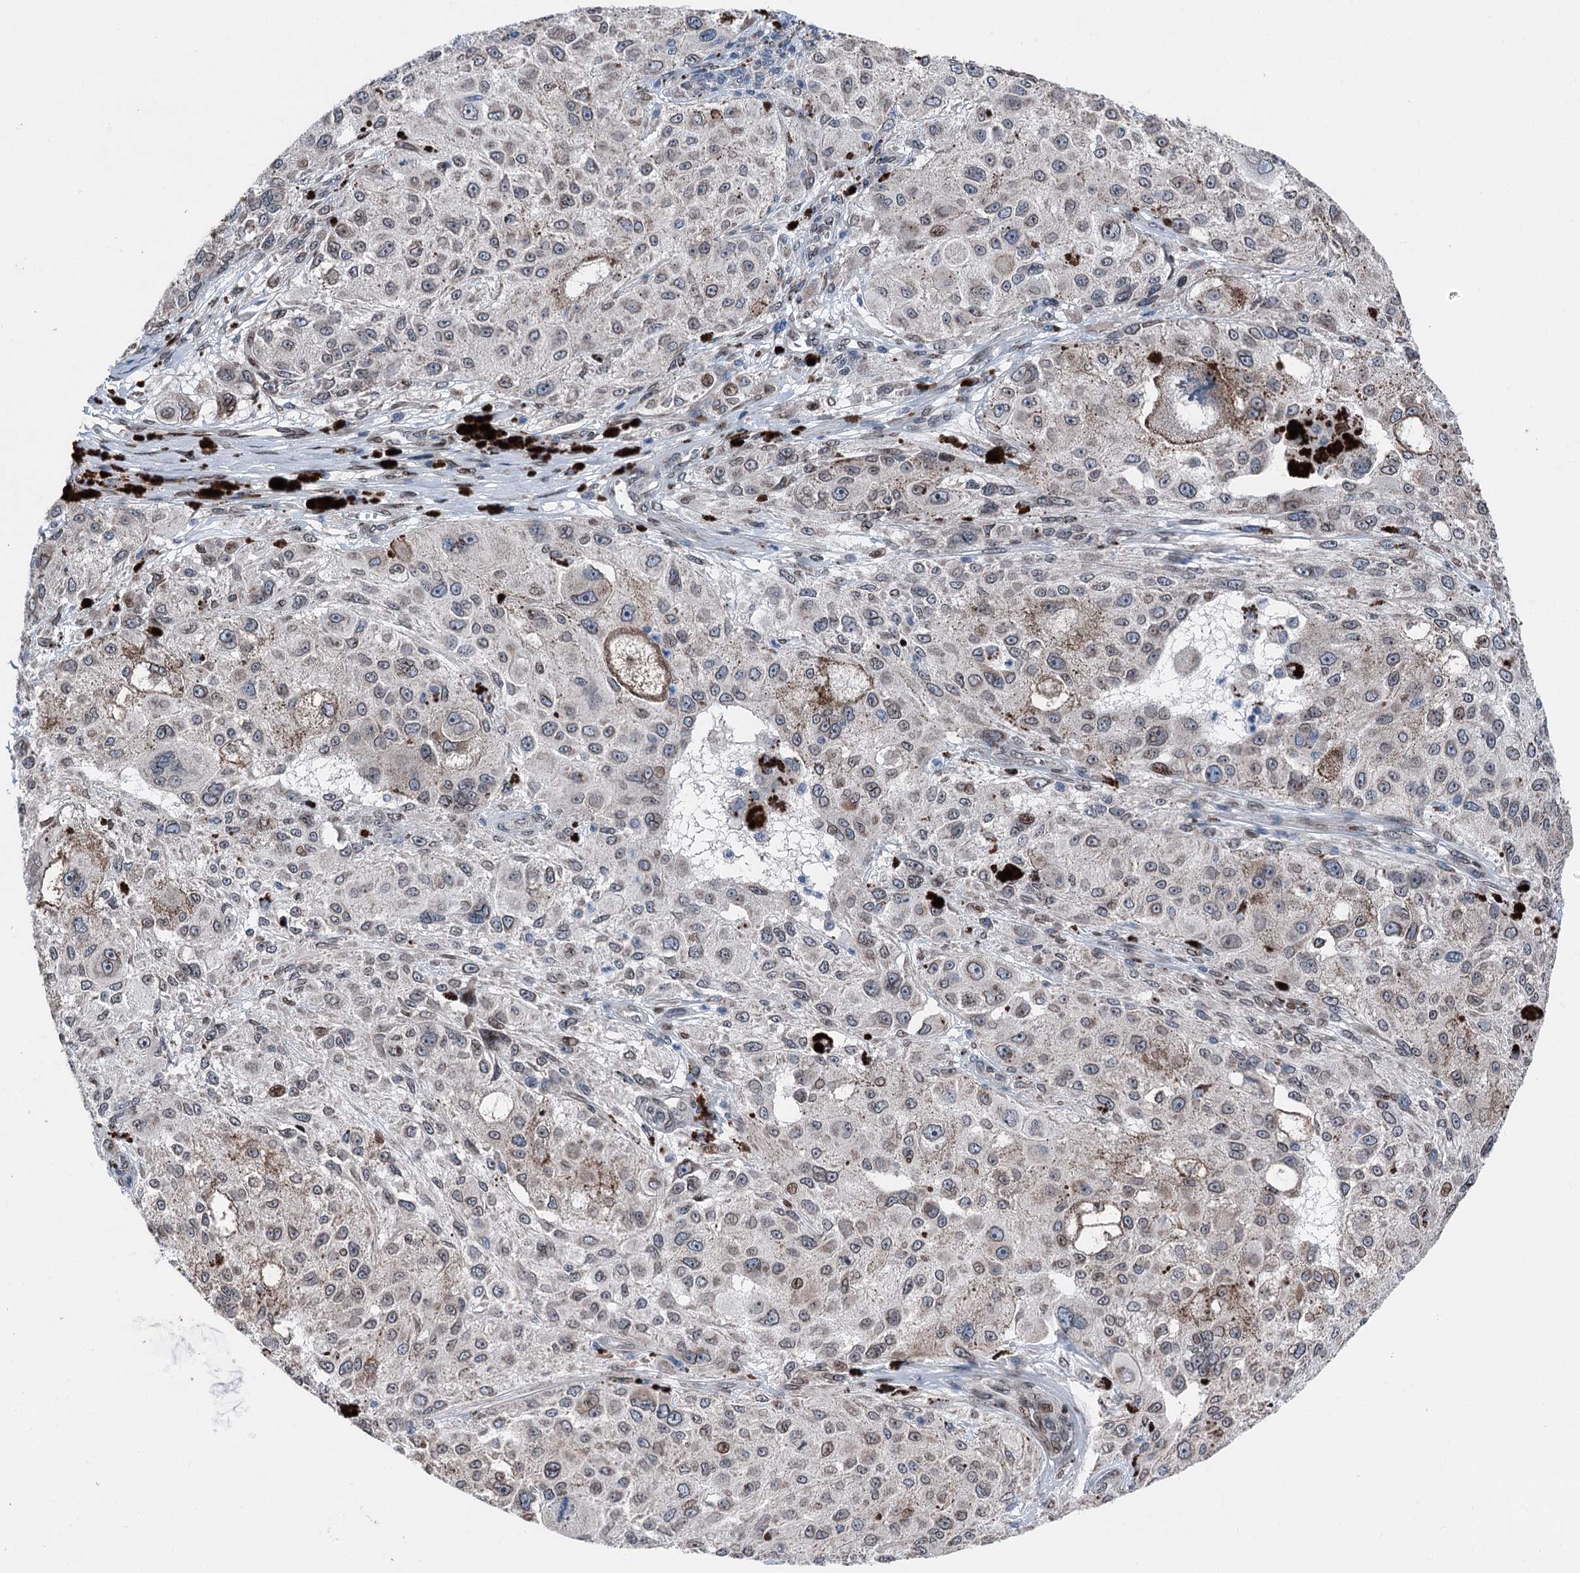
{"staining": {"intensity": "weak", "quantity": "25%-75%", "location": "nuclear"}, "tissue": "melanoma", "cell_type": "Tumor cells", "image_type": "cancer", "snomed": [{"axis": "morphology", "description": "Necrosis, NOS"}, {"axis": "morphology", "description": "Malignant melanoma, NOS"}, {"axis": "topography", "description": "Skin"}], "caption": "This is an image of immunohistochemistry (IHC) staining of malignant melanoma, which shows weak positivity in the nuclear of tumor cells.", "gene": "MRPL14", "patient": {"sex": "female", "age": 87}}